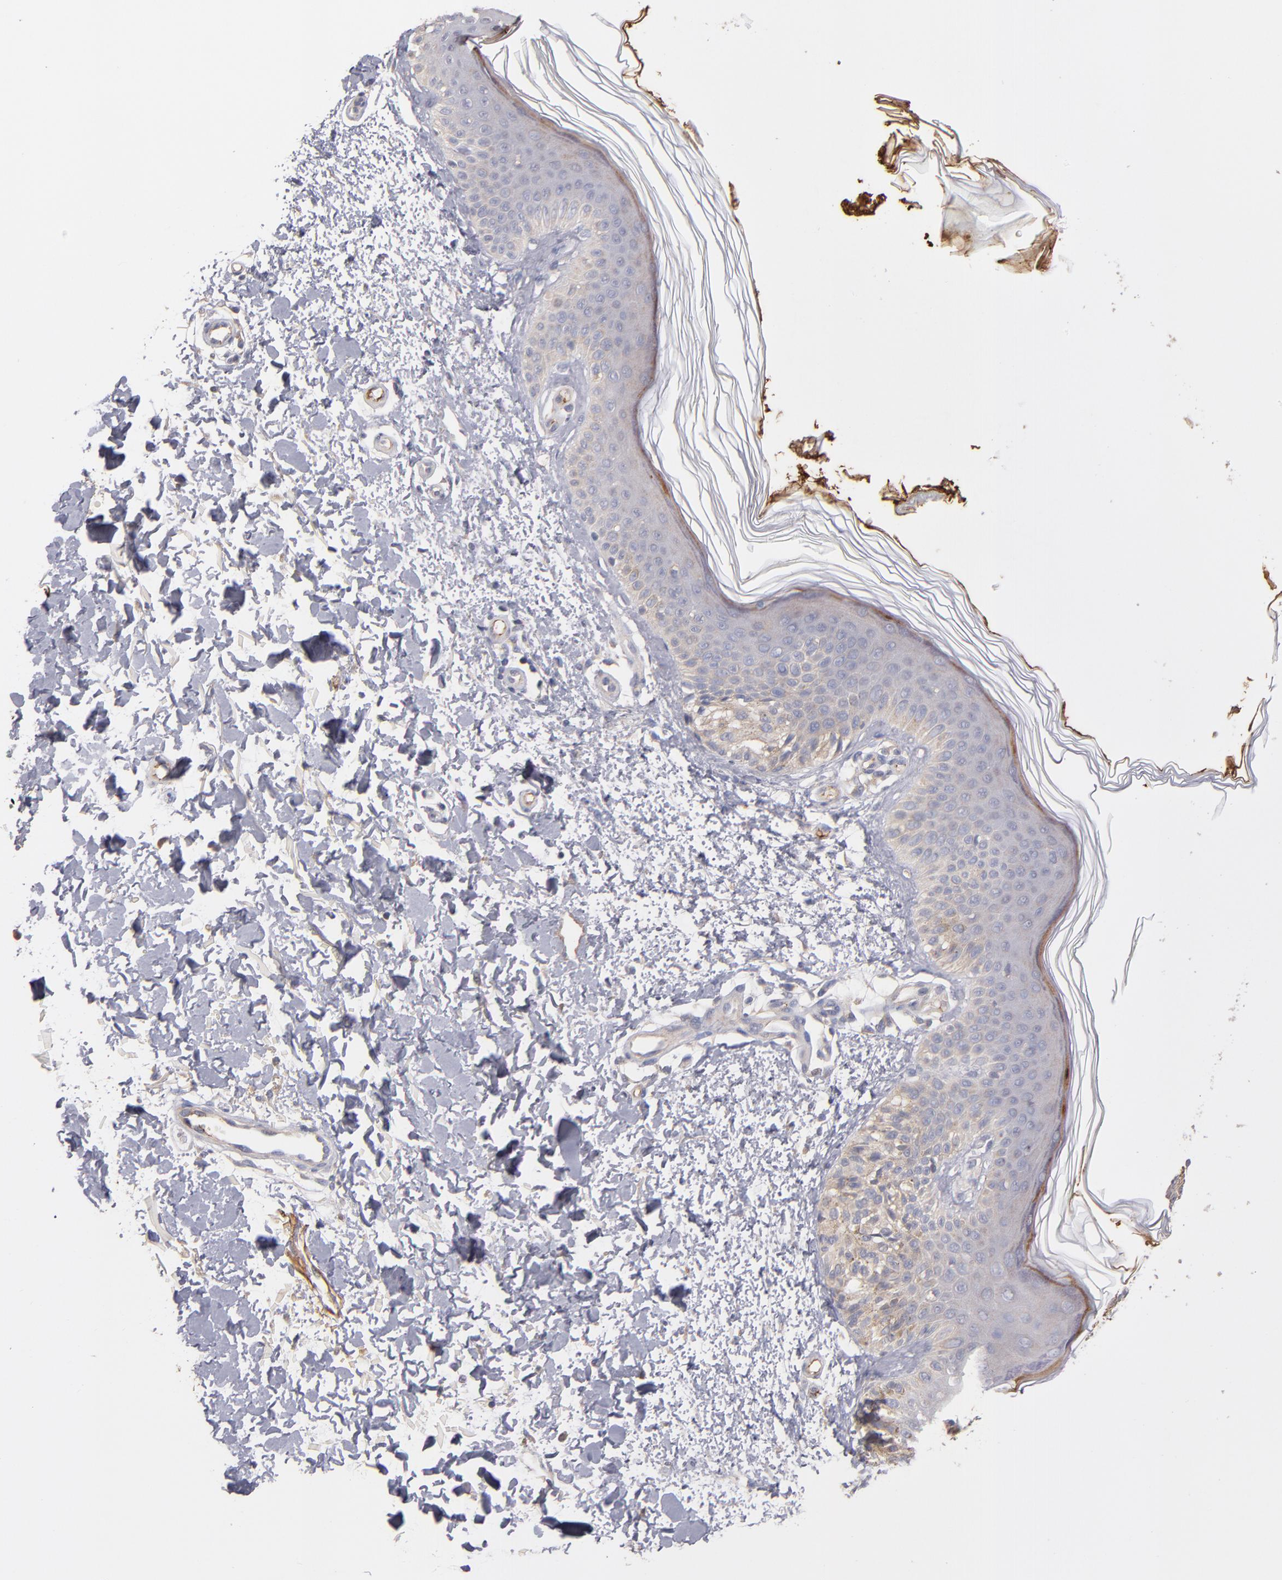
{"staining": {"intensity": "weak", "quantity": ">75%", "location": "cytoplasmic/membranous"}, "tissue": "melanoma", "cell_type": "Tumor cells", "image_type": "cancer", "snomed": [{"axis": "morphology", "description": "Normal tissue, NOS"}, {"axis": "morphology", "description": "Malignant melanoma, NOS"}, {"axis": "topography", "description": "Skin"}], "caption": "Protein staining shows weak cytoplasmic/membranous staining in about >75% of tumor cells in malignant melanoma.", "gene": "DACT1", "patient": {"sex": "male", "age": 83}}